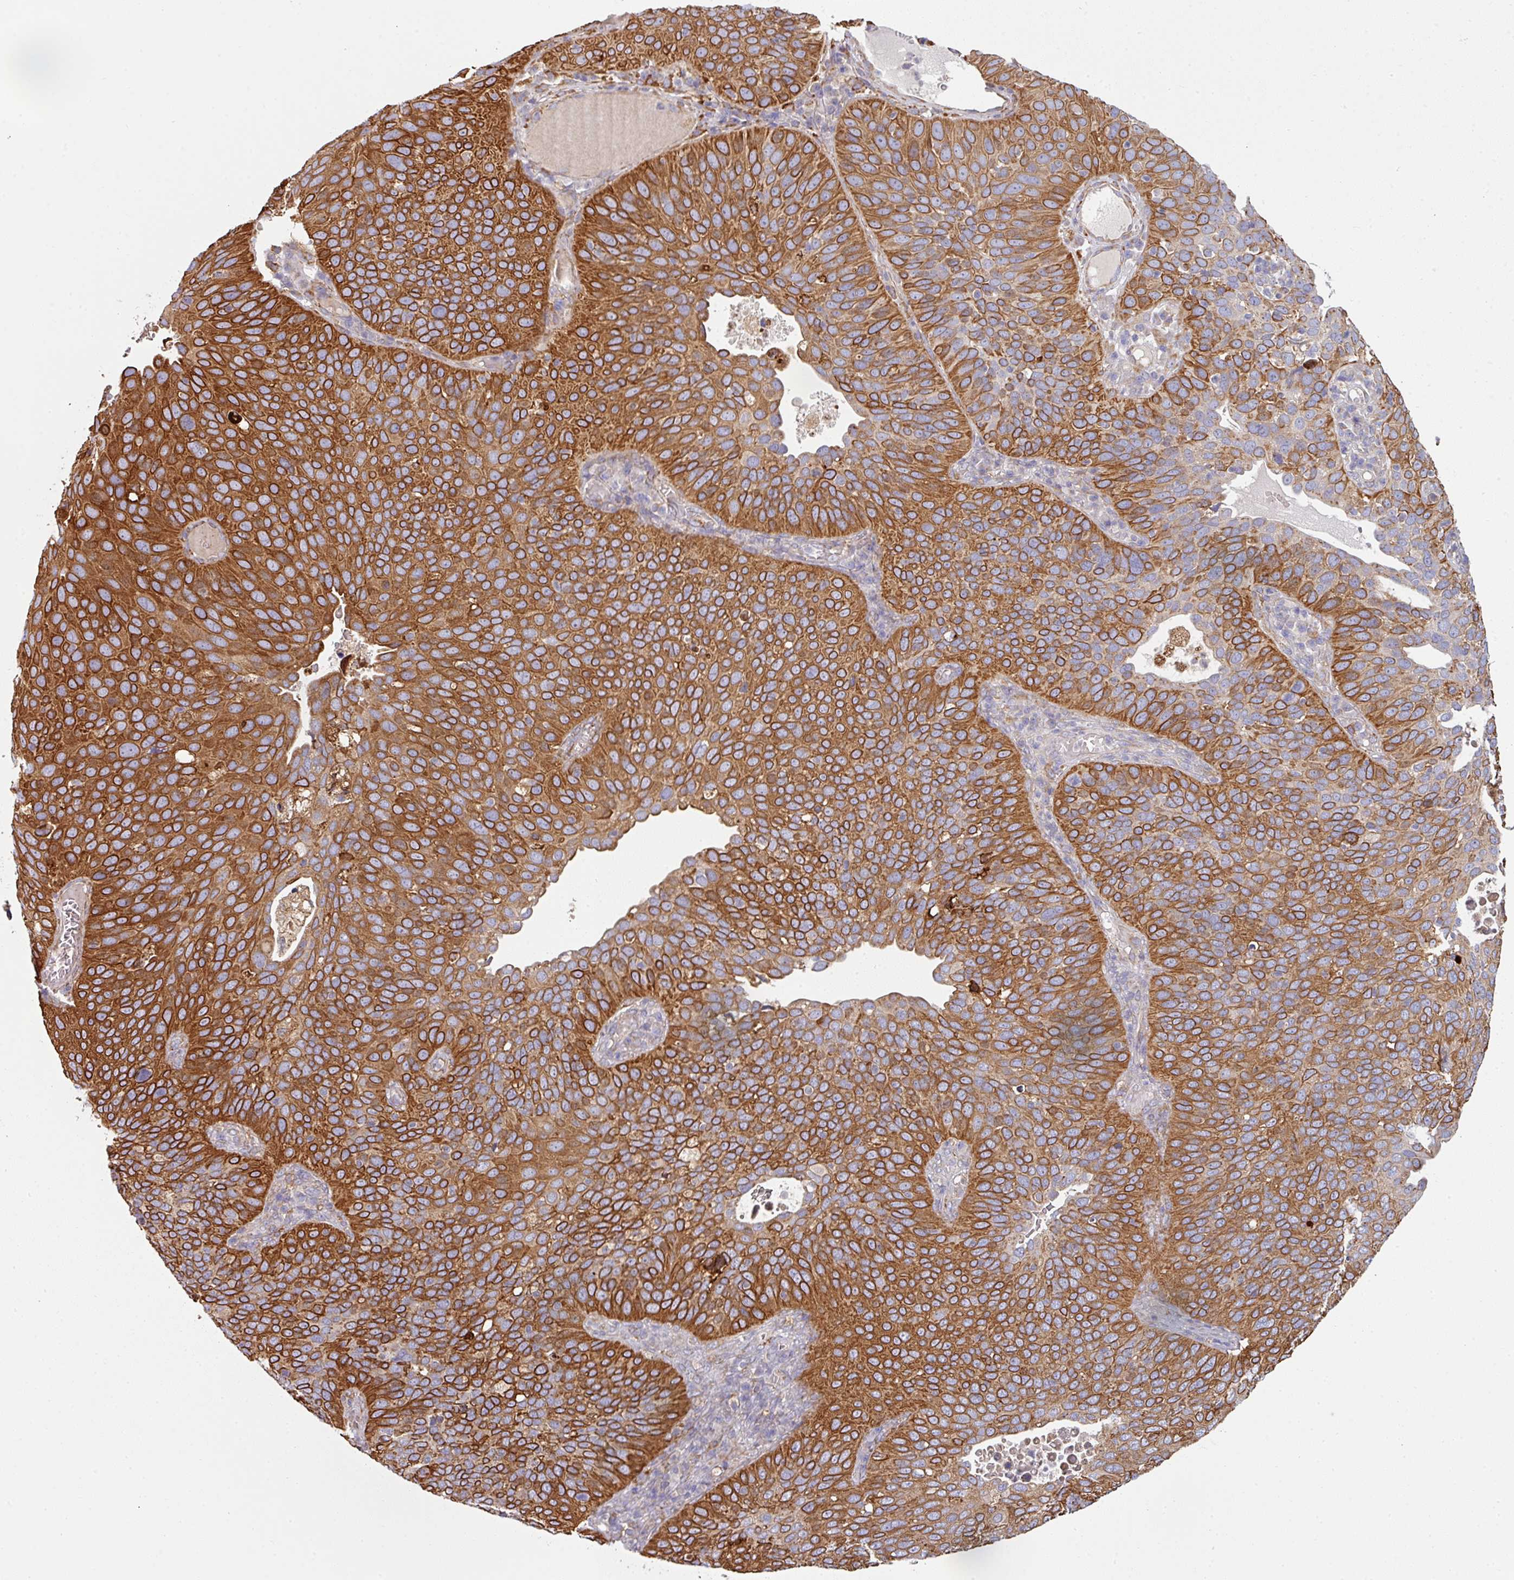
{"staining": {"intensity": "strong", "quantity": ">75%", "location": "cytoplasmic/membranous"}, "tissue": "cervical cancer", "cell_type": "Tumor cells", "image_type": "cancer", "snomed": [{"axis": "morphology", "description": "Squamous cell carcinoma, NOS"}, {"axis": "topography", "description": "Cervix"}], "caption": "Immunohistochemistry (IHC) micrograph of neoplastic tissue: cervical cancer (squamous cell carcinoma) stained using IHC exhibits high levels of strong protein expression localized specifically in the cytoplasmic/membranous of tumor cells, appearing as a cytoplasmic/membranous brown color.", "gene": "ZNF268", "patient": {"sex": "female", "age": 36}}